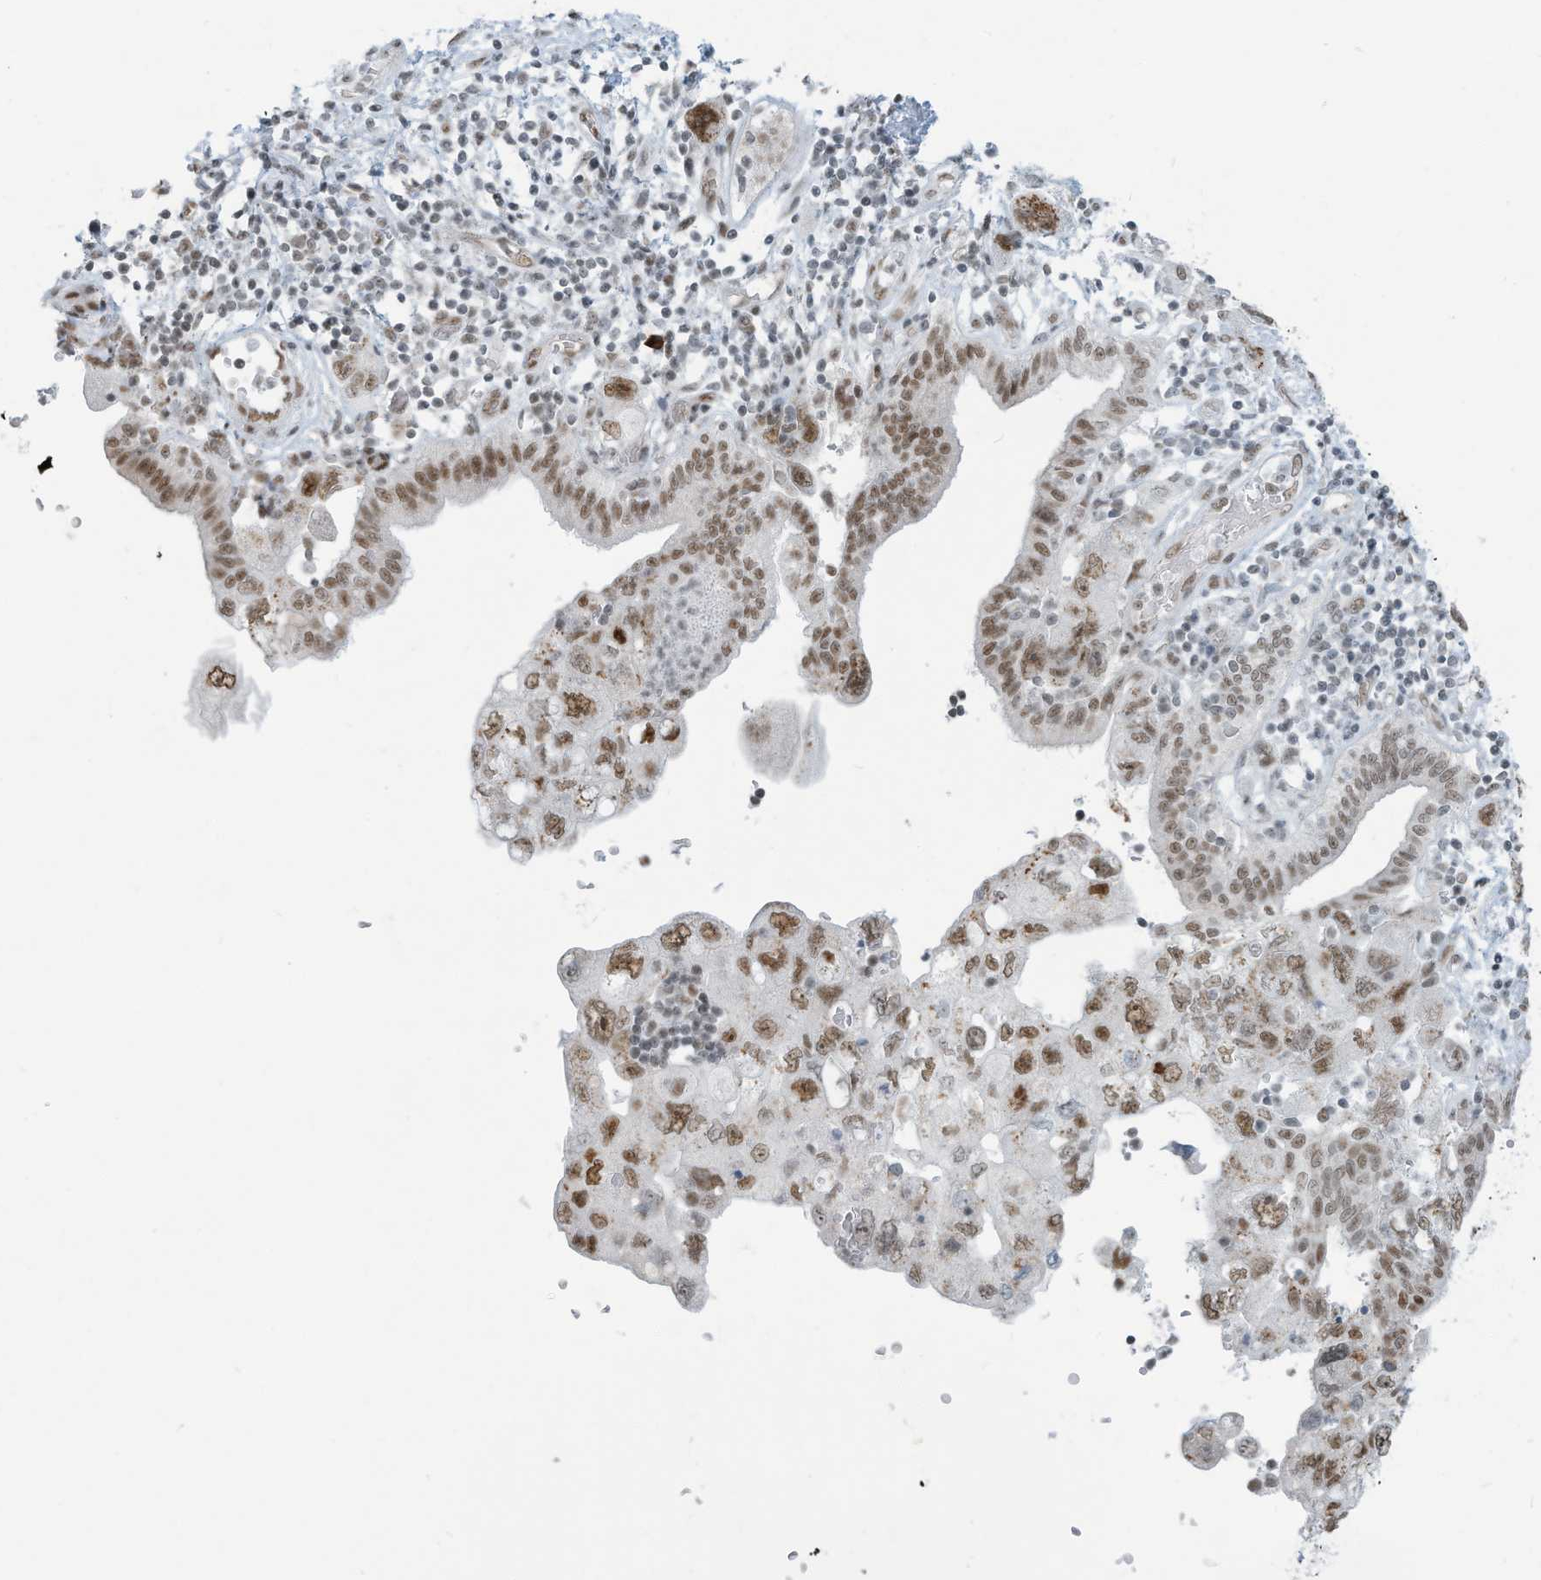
{"staining": {"intensity": "moderate", "quantity": ">75%", "location": "nuclear"}, "tissue": "pancreatic cancer", "cell_type": "Tumor cells", "image_type": "cancer", "snomed": [{"axis": "morphology", "description": "Adenocarcinoma, NOS"}, {"axis": "topography", "description": "Pancreas"}], "caption": "A brown stain highlights moderate nuclear expression of a protein in human pancreatic cancer (adenocarcinoma) tumor cells.", "gene": "SARNP", "patient": {"sex": "female", "age": 73}}